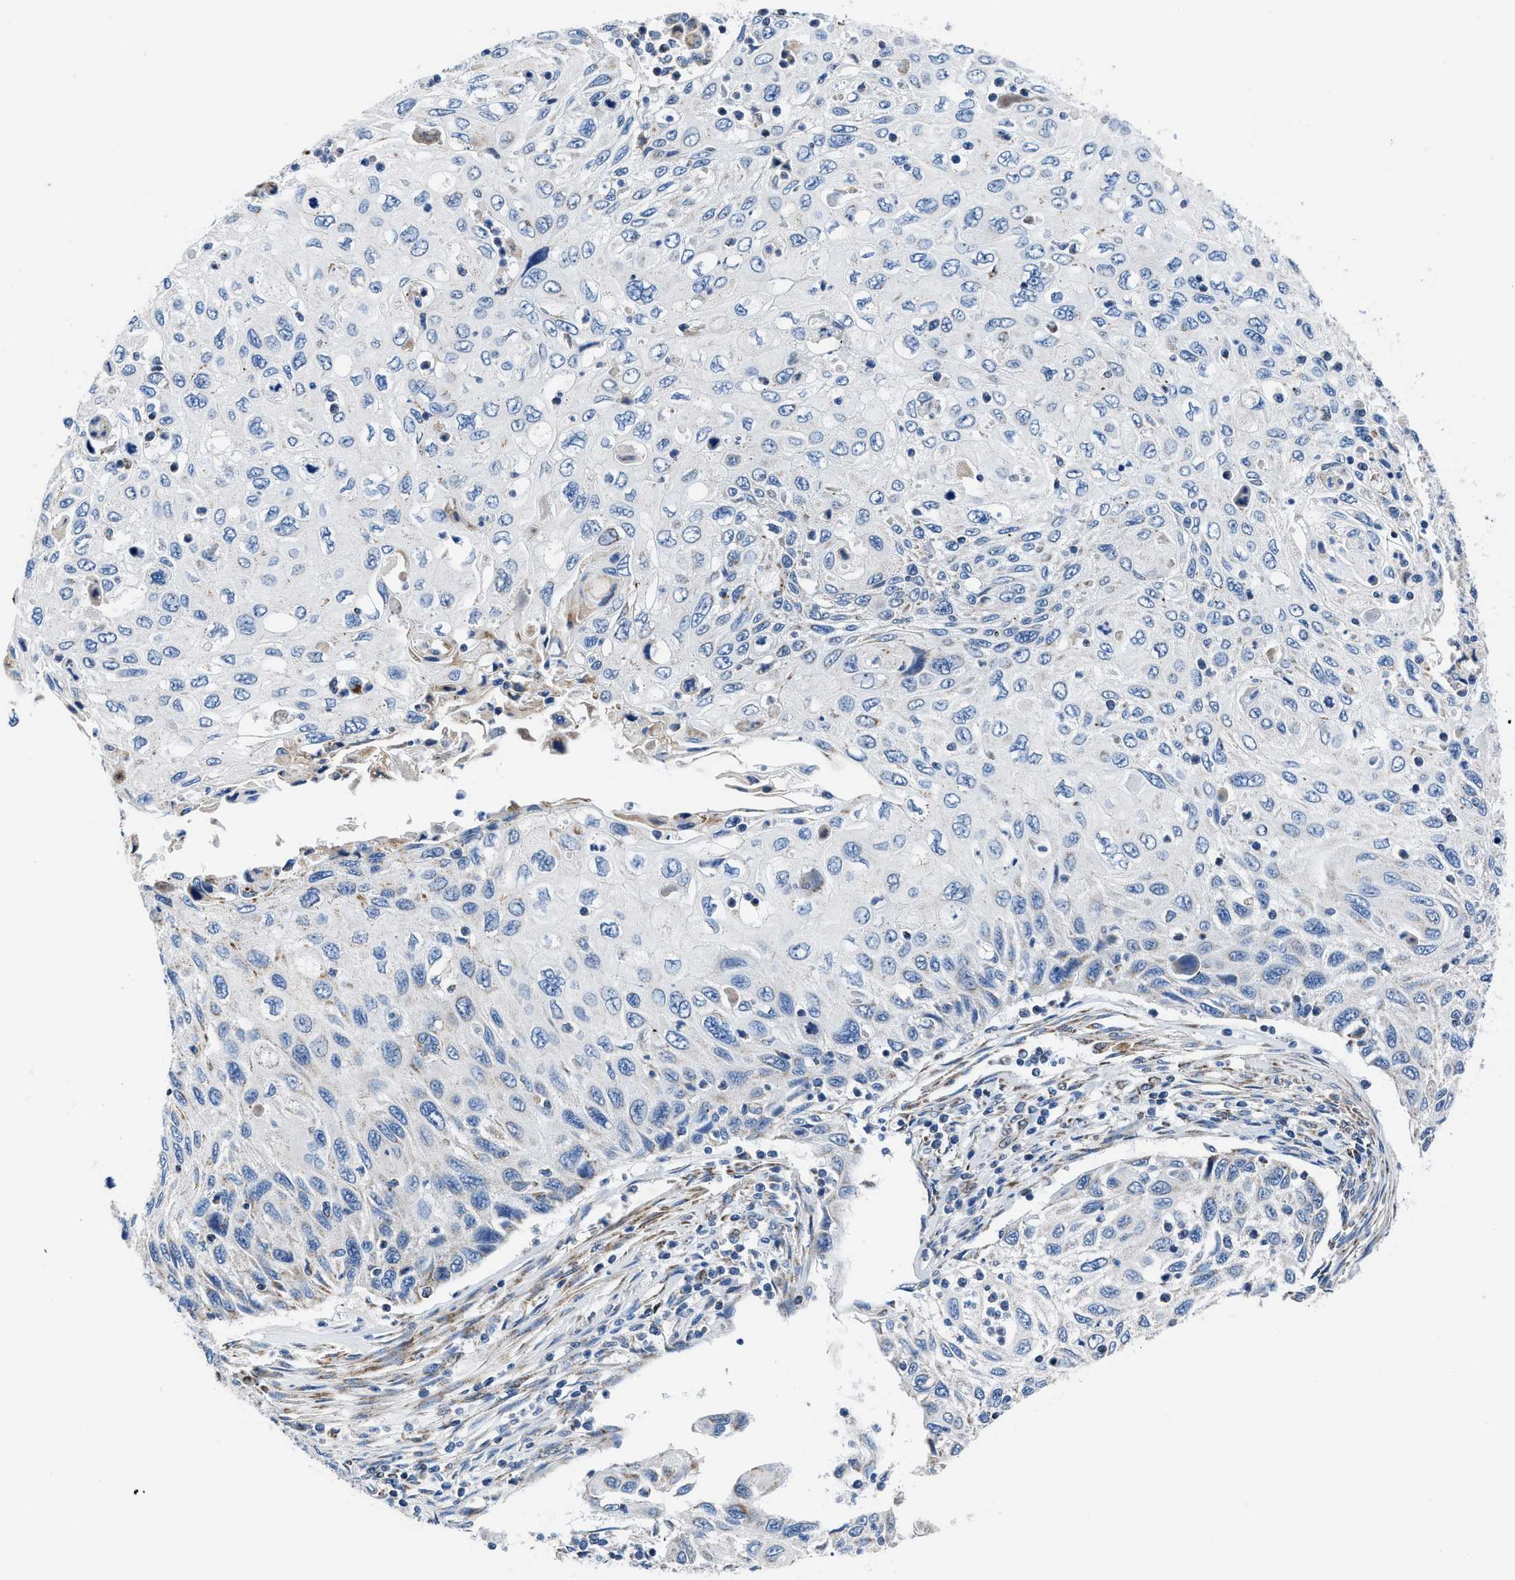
{"staining": {"intensity": "negative", "quantity": "none", "location": "none"}, "tissue": "cervical cancer", "cell_type": "Tumor cells", "image_type": "cancer", "snomed": [{"axis": "morphology", "description": "Squamous cell carcinoma, NOS"}, {"axis": "topography", "description": "Cervix"}], "caption": "An immunohistochemistry photomicrograph of cervical squamous cell carcinoma is shown. There is no staining in tumor cells of cervical squamous cell carcinoma. Nuclei are stained in blue.", "gene": "LMO2", "patient": {"sex": "female", "age": 70}}